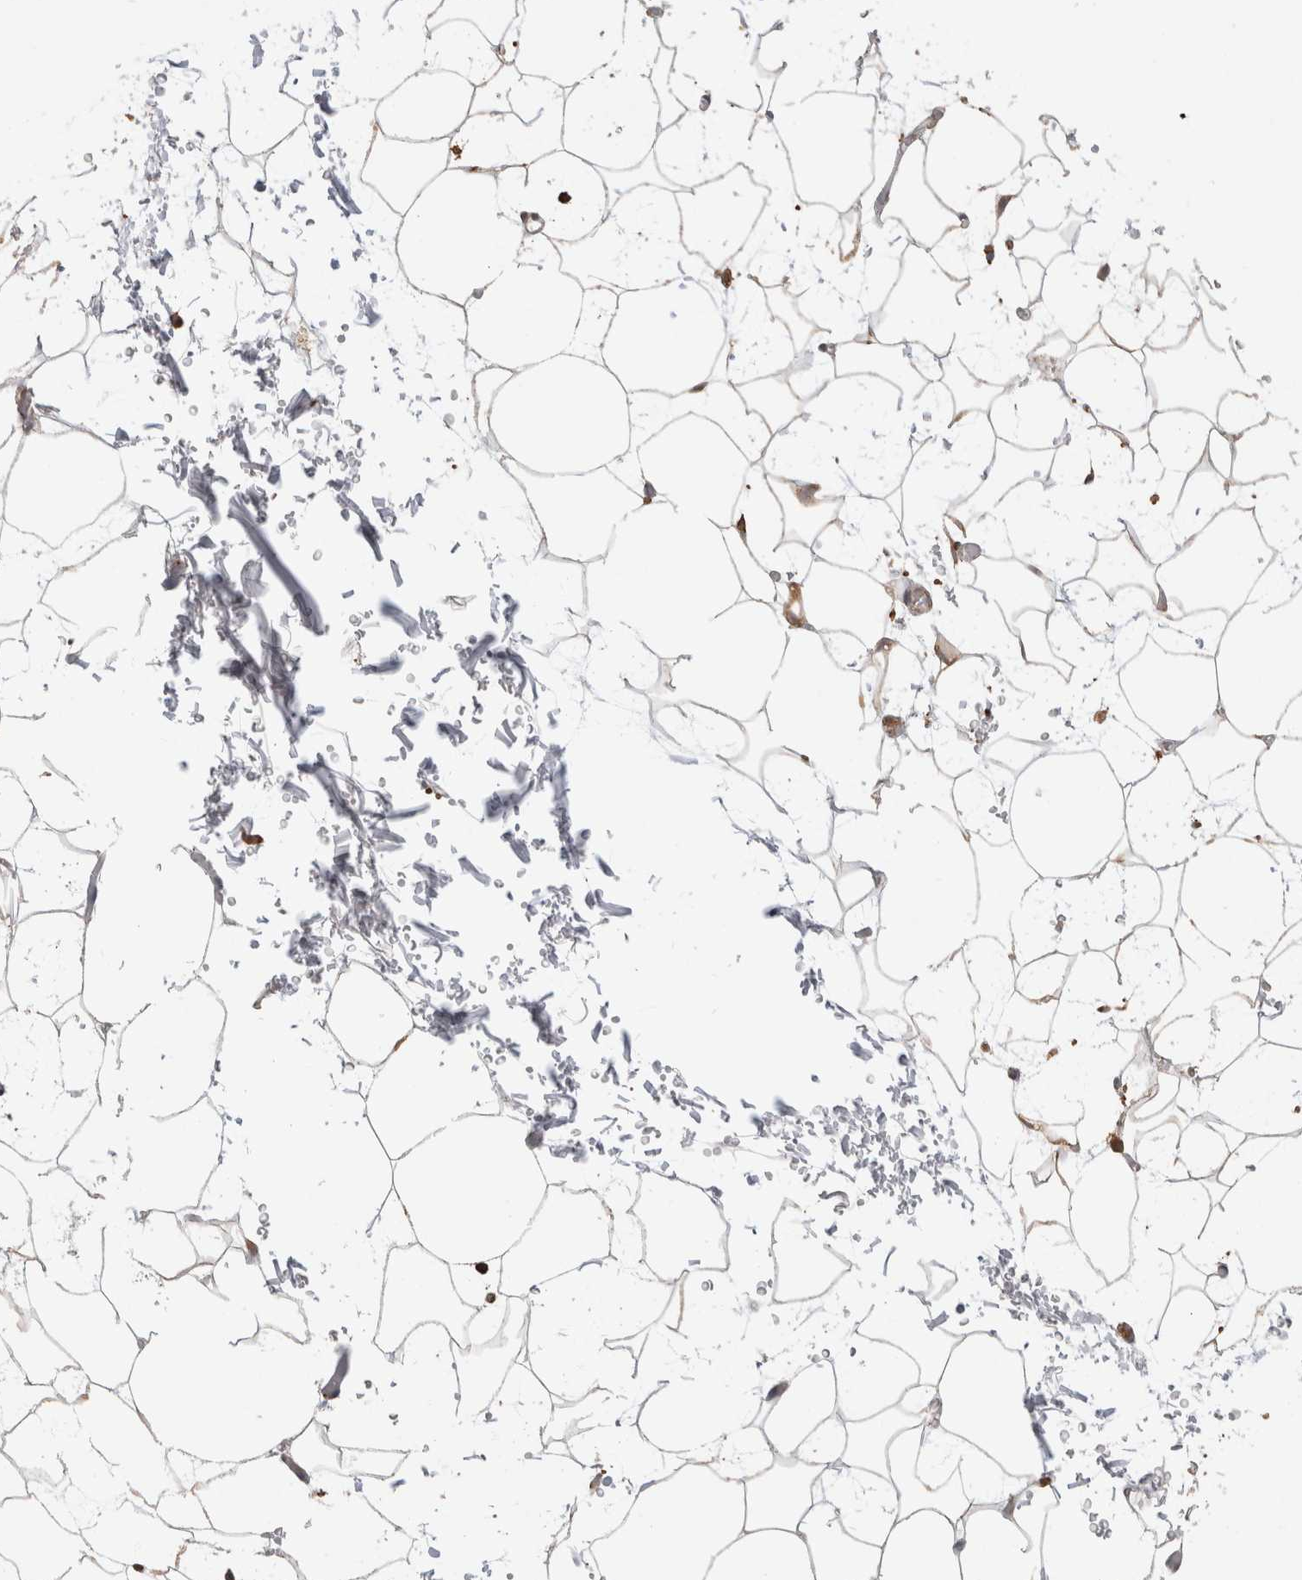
{"staining": {"intensity": "moderate", "quantity": "25%-75%", "location": "cytoplasmic/membranous"}, "tissue": "adipose tissue", "cell_type": "Adipocytes", "image_type": "normal", "snomed": [{"axis": "morphology", "description": "Normal tissue, NOS"}, {"axis": "topography", "description": "Soft tissue"}], "caption": "This is a photomicrograph of immunohistochemistry staining of normal adipose tissue, which shows moderate positivity in the cytoplasmic/membranous of adipocytes.", "gene": "IMMP2L", "patient": {"sex": "male", "age": 72}}